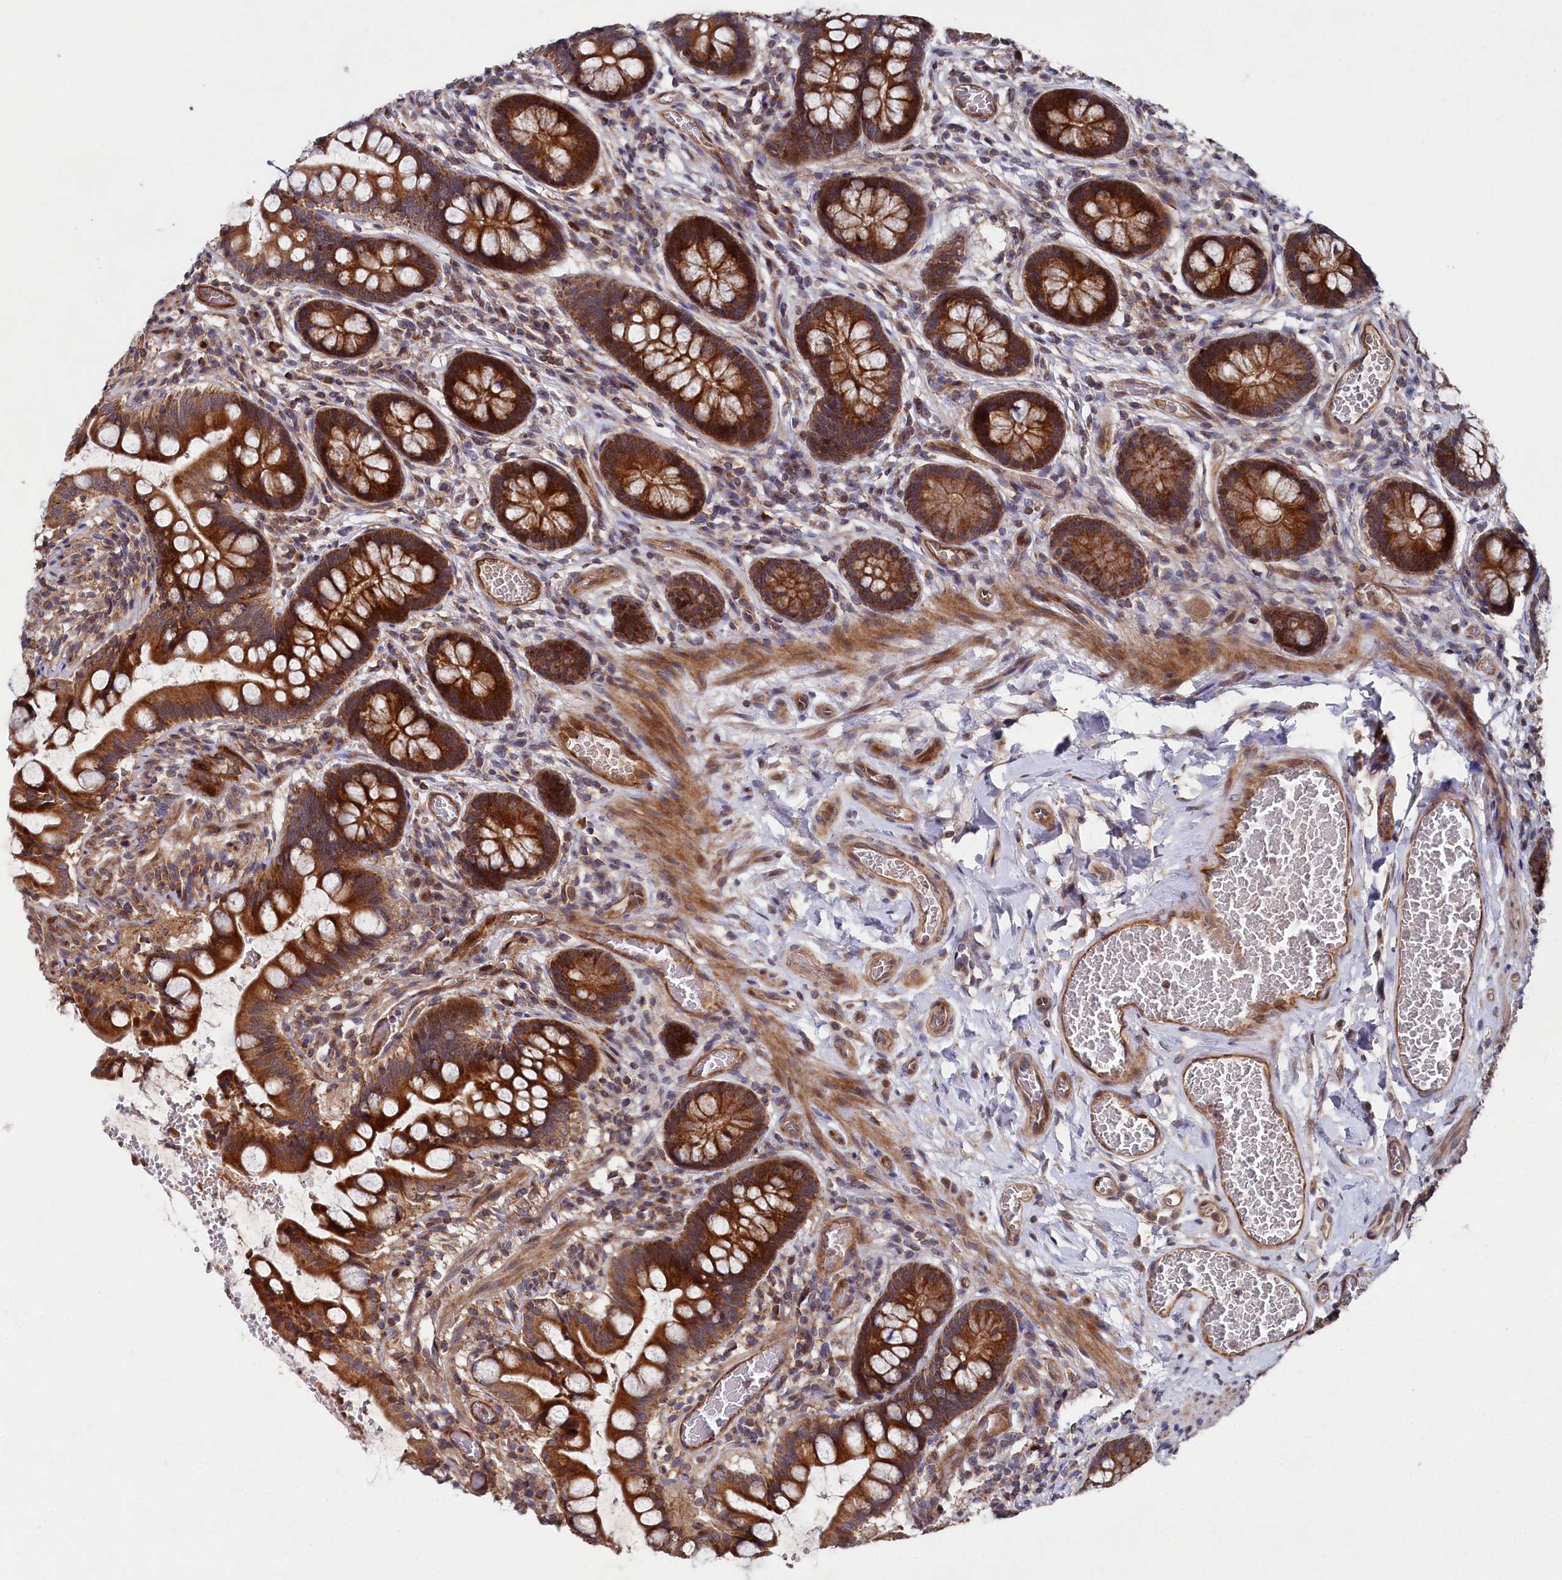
{"staining": {"intensity": "strong", "quantity": ">75%", "location": "cytoplasmic/membranous"}, "tissue": "small intestine", "cell_type": "Glandular cells", "image_type": "normal", "snomed": [{"axis": "morphology", "description": "Normal tissue, NOS"}, {"axis": "topography", "description": "Small intestine"}], "caption": "Strong cytoplasmic/membranous protein staining is present in about >75% of glandular cells in small intestine.", "gene": "SUPV3L1", "patient": {"sex": "male", "age": 52}}